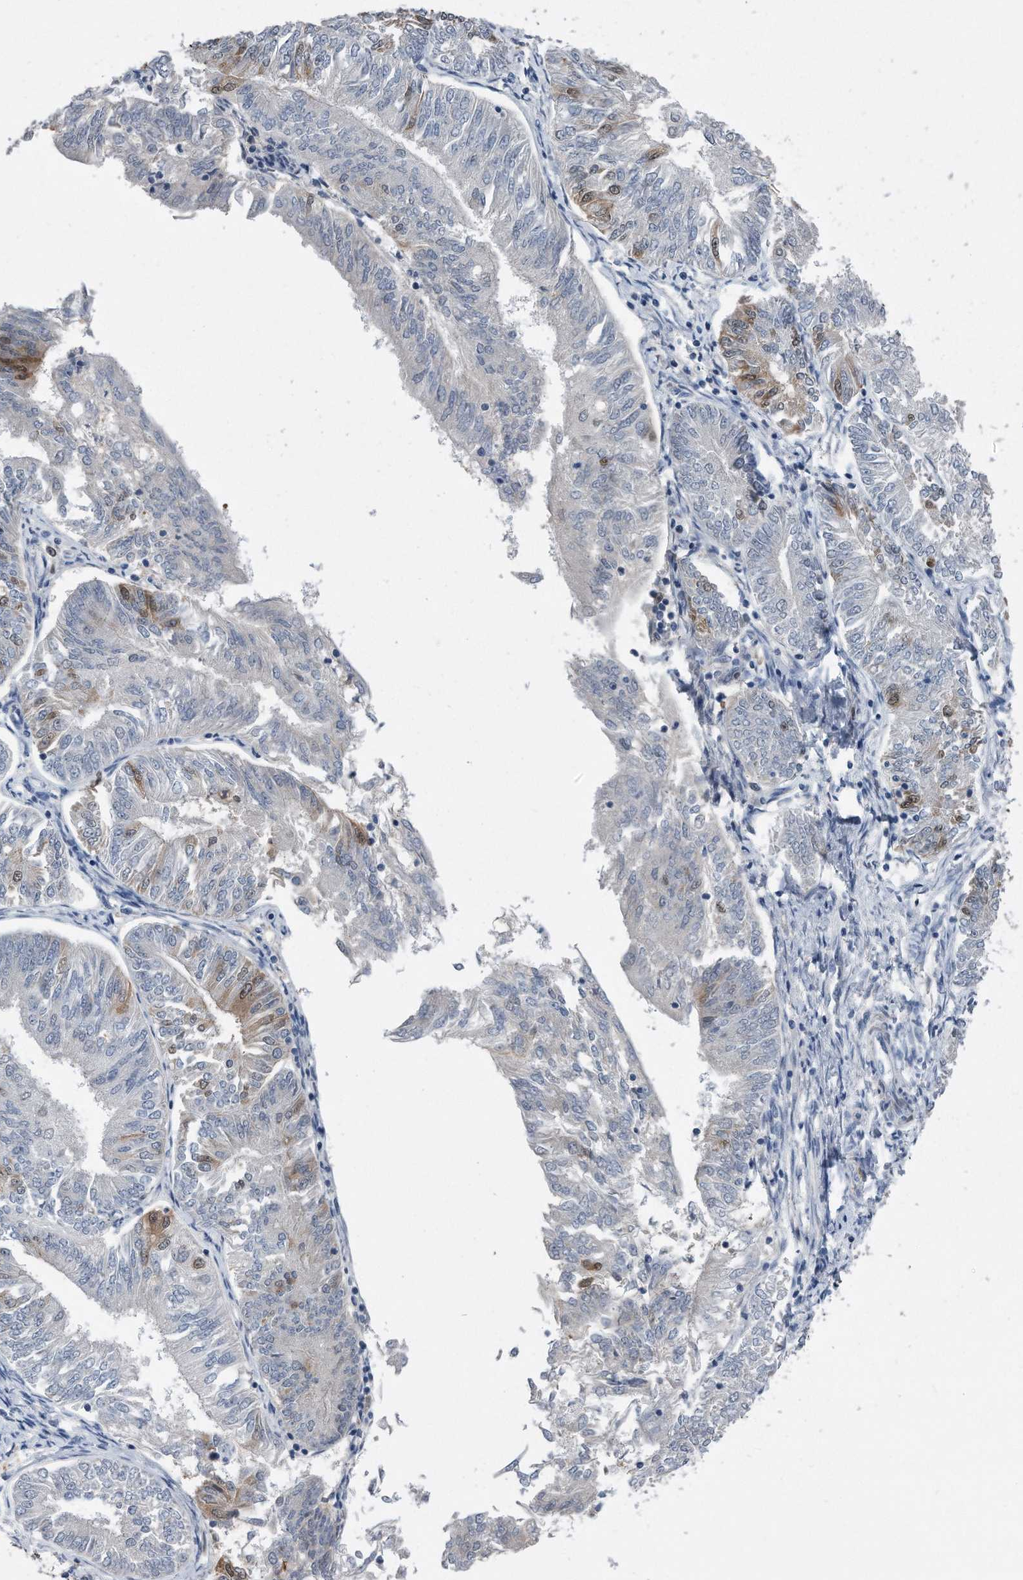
{"staining": {"intensity": "weak", "quantity": "<25%", "location": "cytoplasmic/membranous,nuclear"}, "tissue": "endometrial cancer", "cell_type": "Tumor cells", "image_type": "cancer", "snomed": [{"axis": "morphology", "description": "Adenocarcinoma, NOS"}, {"axis": "topography", "description": "Endometrium"}], "caption": "Tumor cells are negative for protein expression in human endometrial cancer (adenocarcinoma).", "gene": "PCNA", "patient": {"sex": "female", "age": 58}}